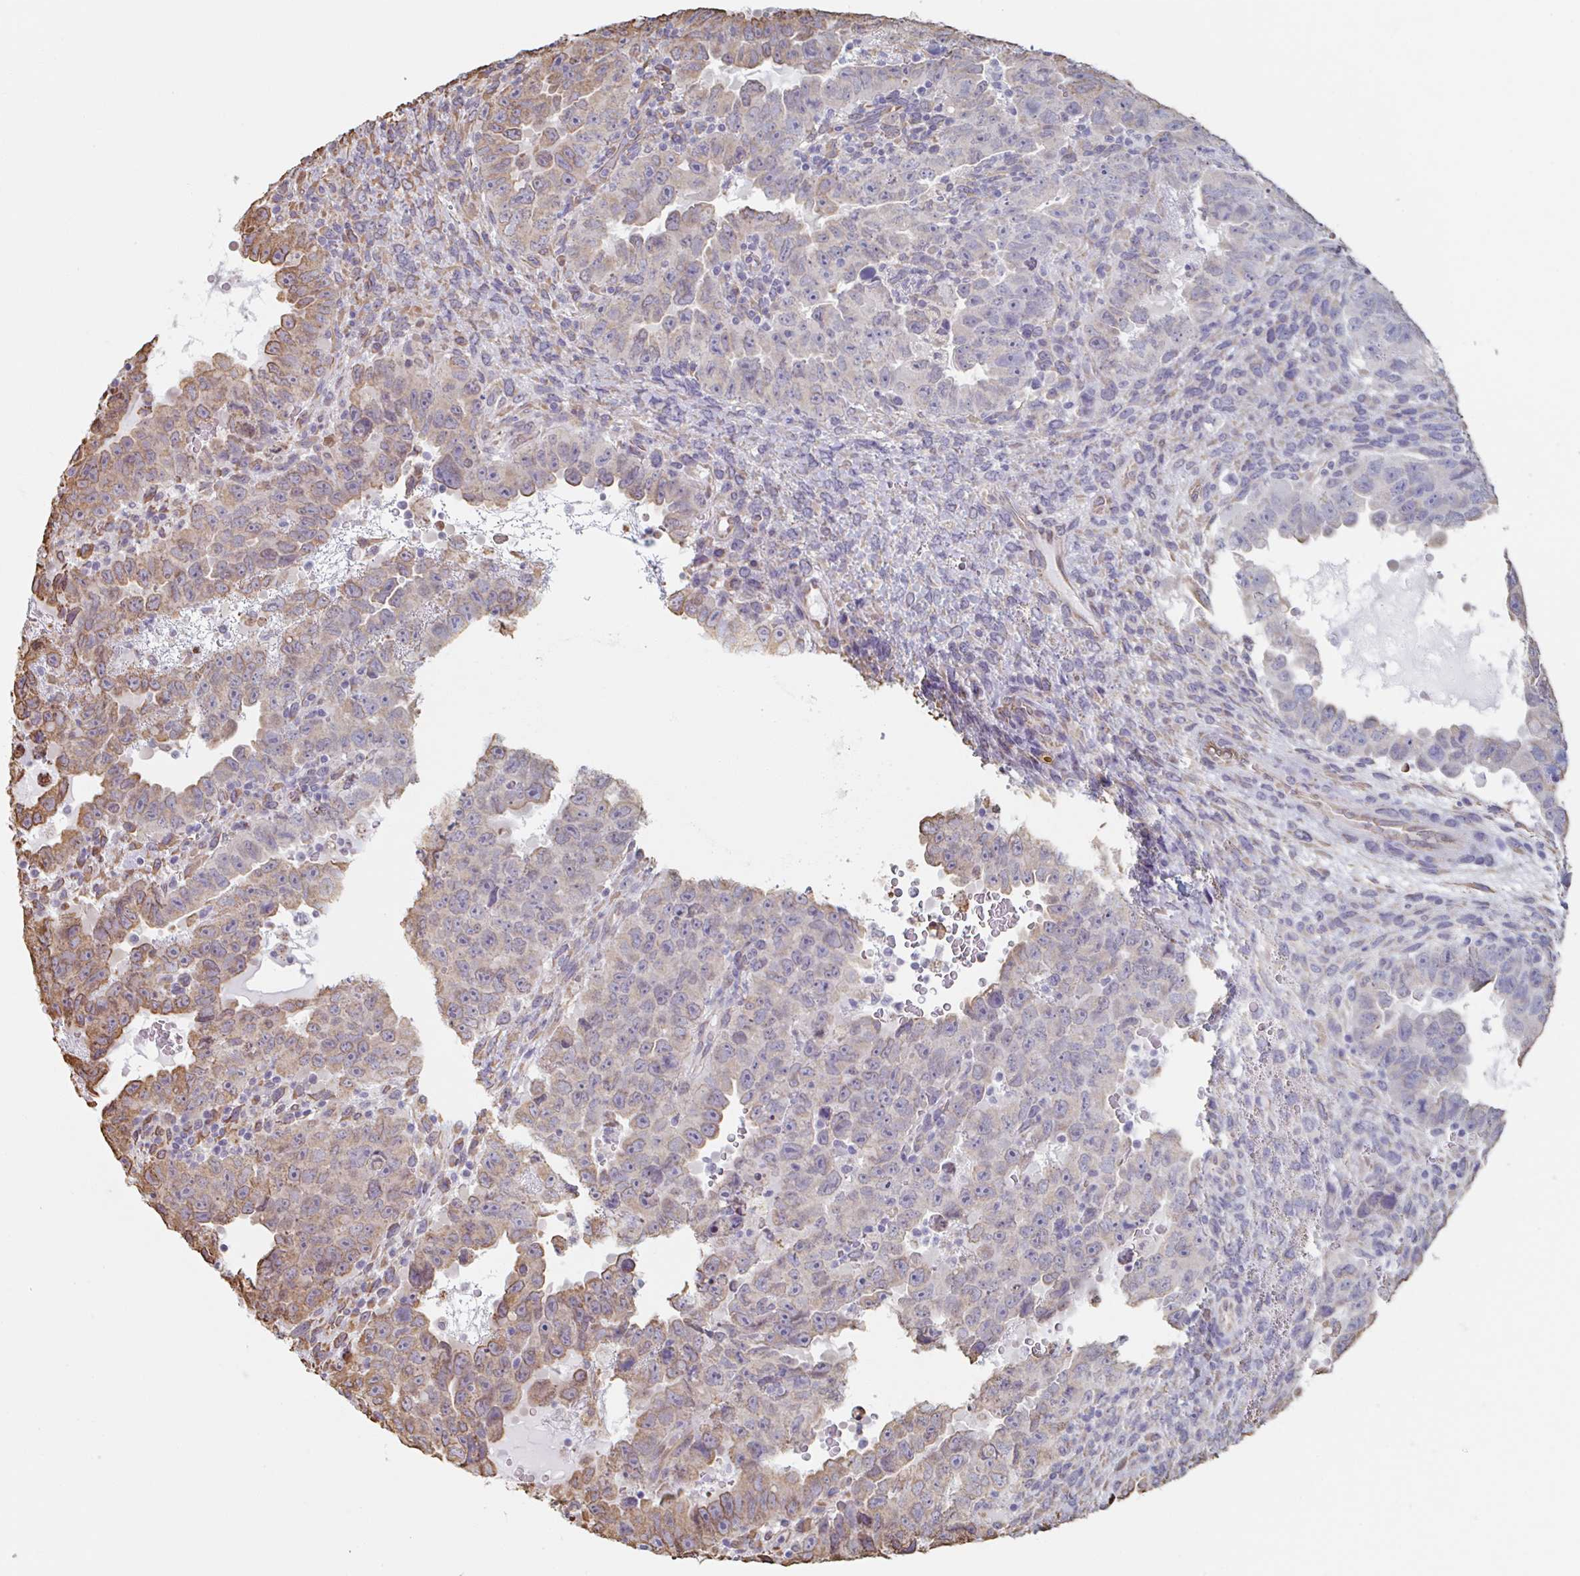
{"staining": {"intensity": "moderate", "quantity": "25%-75%", "location": "cytoplasmic/membranous"}, "tissue": "testis cancer", "cell_type": "Tumor cells", "image_type": "cancer", "snomed": [{"axis": "morphology", "description": "Carcinoma, Embryonal, NOS"}, {"axis": "topography", "description": "Testis"}], "caption": "Protein positivity by immunohistochemistry exhibits moderate cytoplasmic/membranous staining in about 25%-75% of tumor cells in testis cancer (embryonal carcinoma).", "gene": "RAB5IF", "patient": {"sex": "male", "age": 24}}